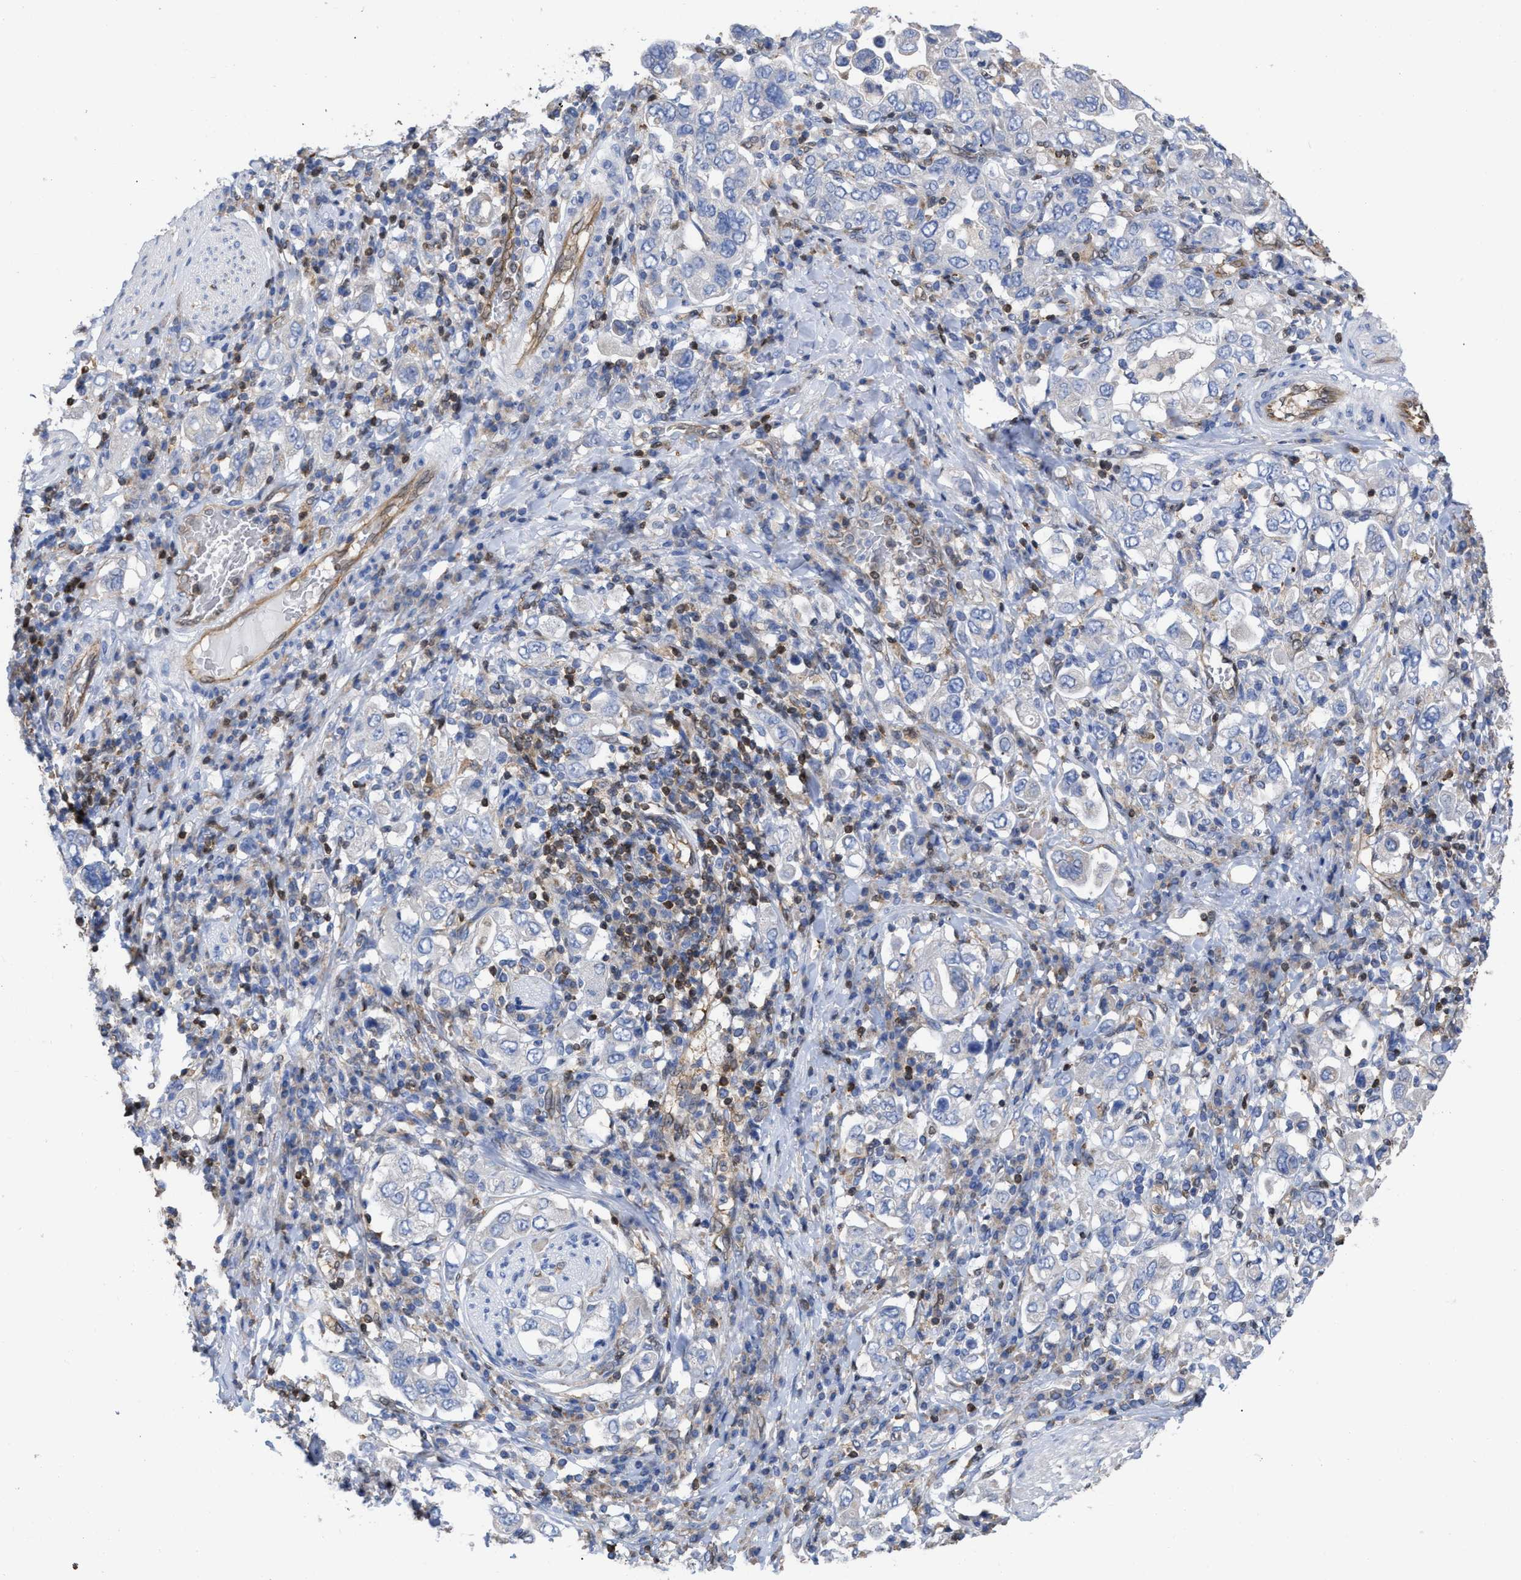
{"staining": {"intensity": "negative", "quantity": "none", "location": "none"}, "tissue": "stomach cancer", "cell_type": "Tumor cells", "image_type": "cancer", "snomed": [{"axis": "morphology", "description": "Adenocarcinoma, NOS"}, {"axis": "topography", "description": "Stomach, upper"}], "caption": "An image of adenocarcinoma (stomach) stained for a protein demonstrates no brown staining in tumor cells.", "gene": "GIMAP4", "patient": {"sex": "male", "age": 62}}